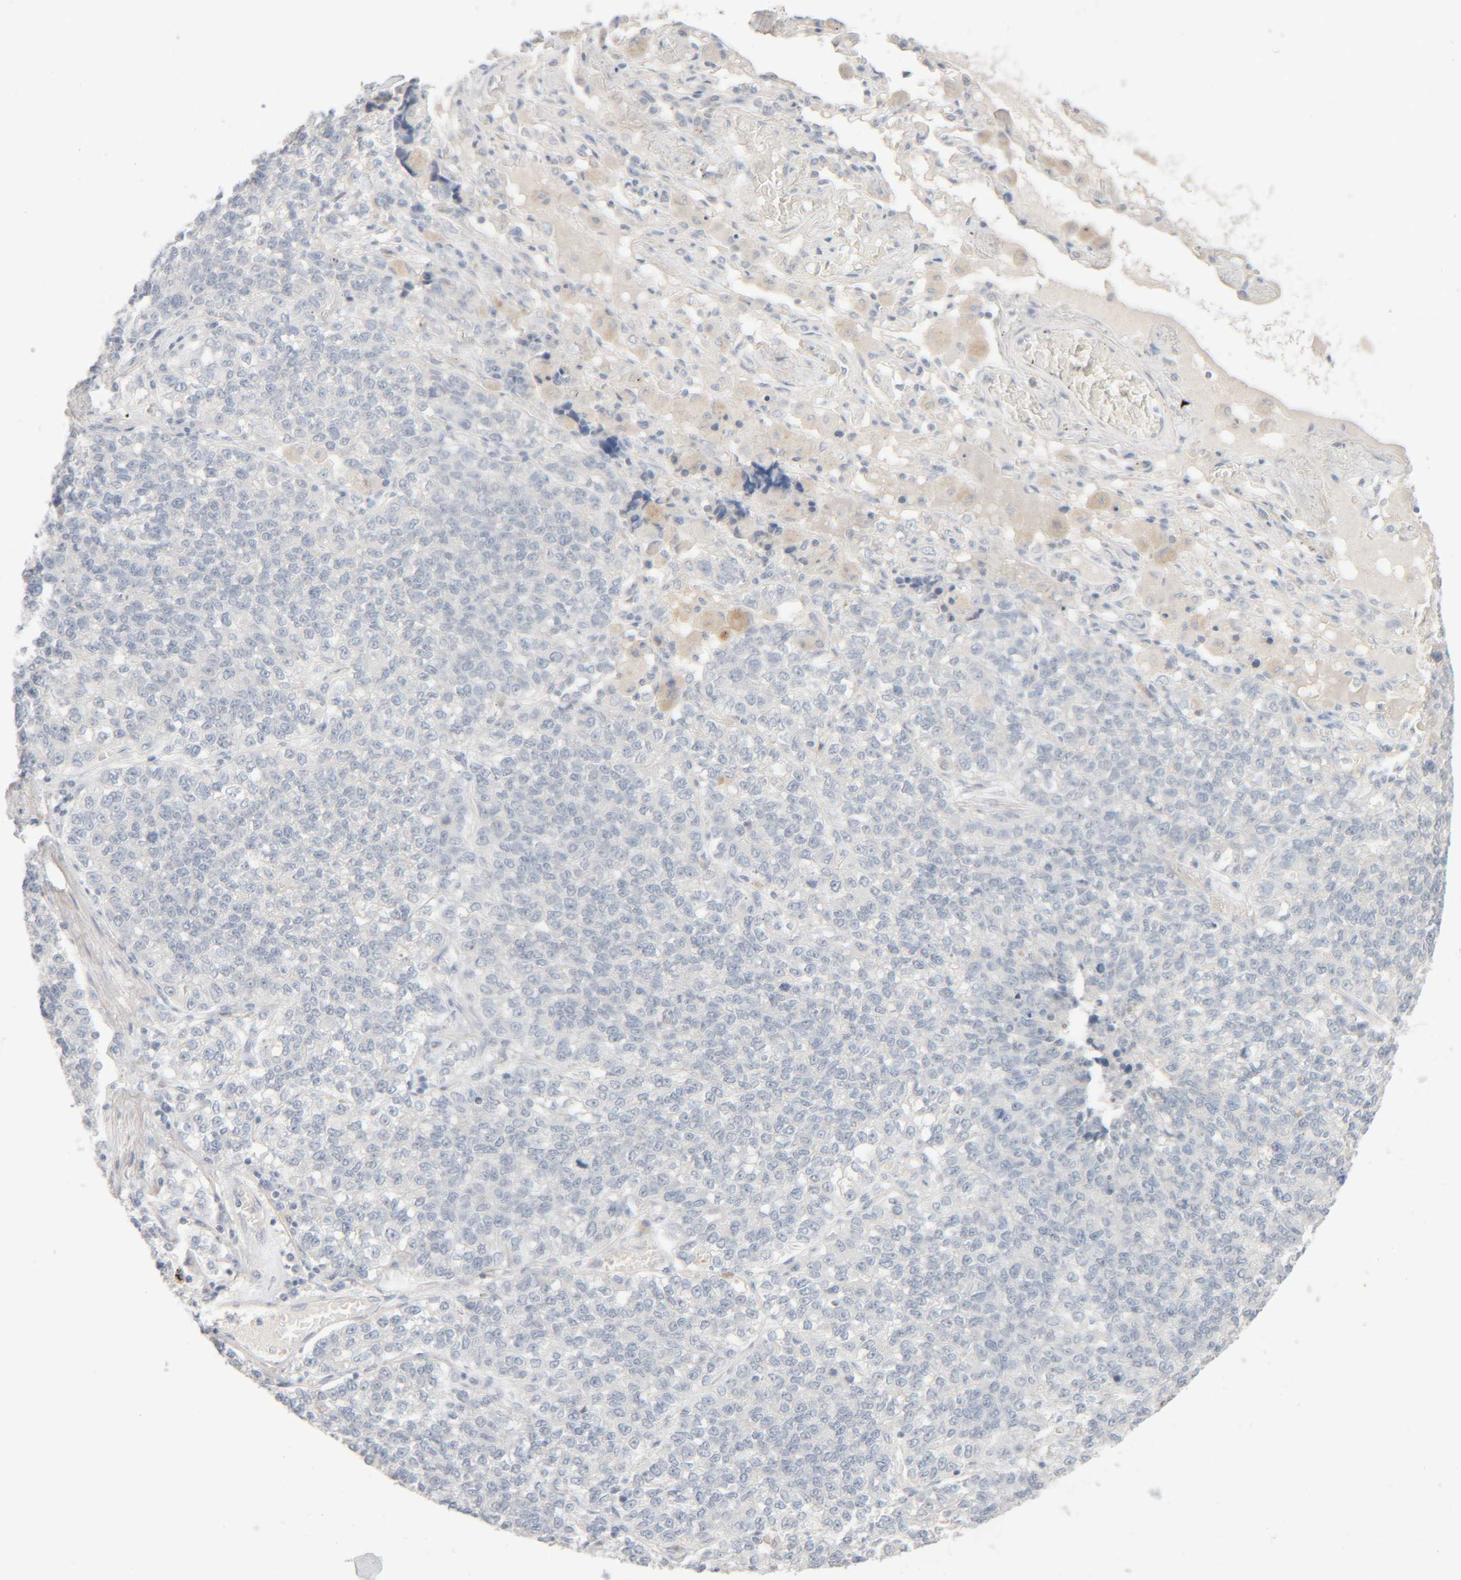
{"staining": {"intensity": "negative", "quantity": "none", "location": "none"}, "tissue": "lung cancer", "cell_type": "Tumor cells", "image_type": "cancer", "snomed": [{"axis": "morphology", "description": "Adenocarcinoma, NOS"}, {"axis": "topography", "description": "Lung"}], "caption": "The immunohistochemistry micrograph has no significant staining in tumor cells of adenocarcinoma (lung) tissue.", "gene": "RIDA", "patient": {"sex": "male", "age": 49}}